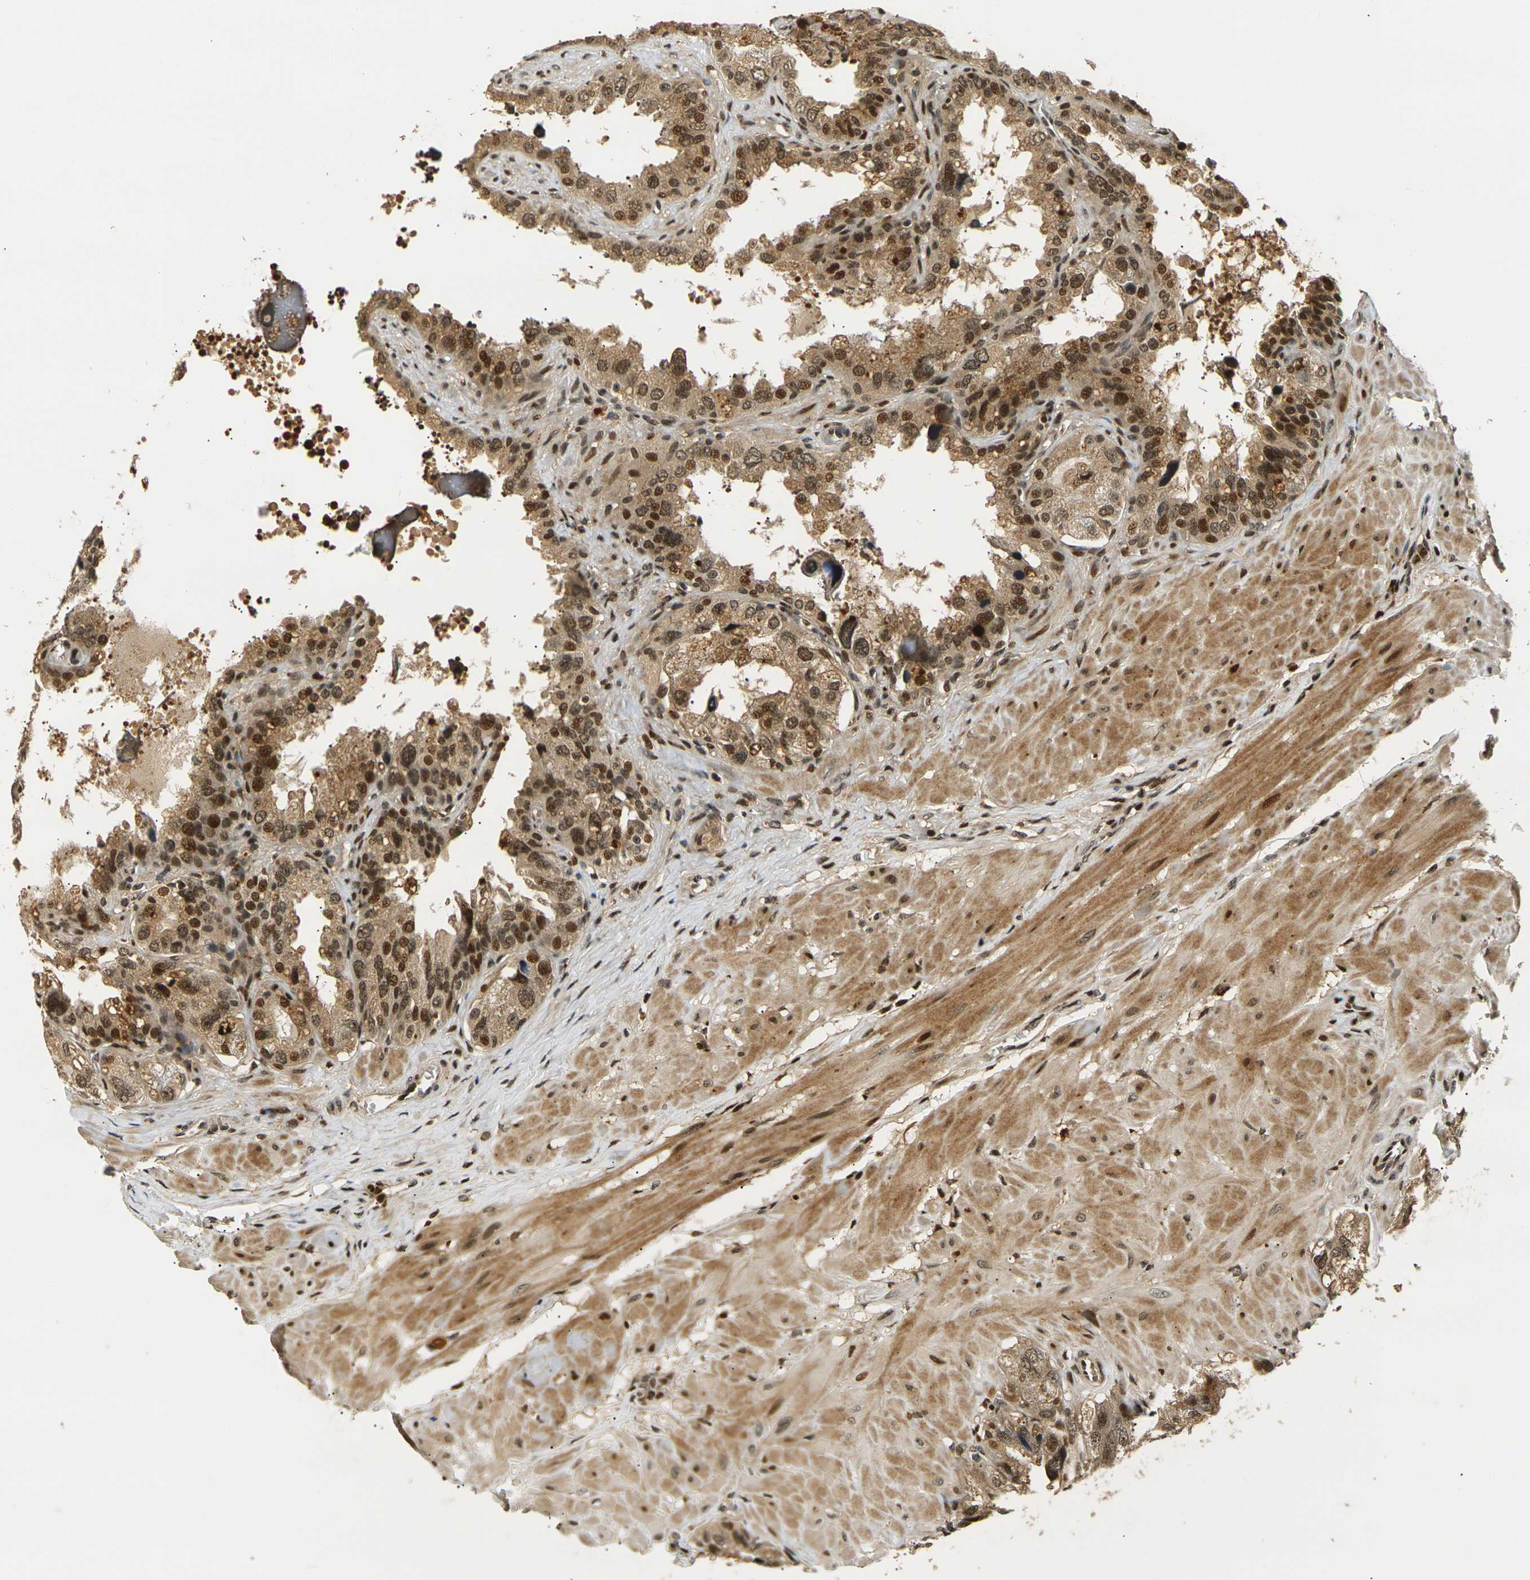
{"staining": {"intensity": "moderate", "quantity": ">75%", "location": "cytoplasmic/membranous,nuclear"}, "tissue": "seminal vesicle", "cell_type": "Glandular cells", "image_type": "normal", "snomed": [{"axis": "morphology", "description": "Normal tissue, NOS"}, {"axis": "topography", "description": "Seminal veicle"}], "caption": "Immunohistochemical staining of benign seminal vesicle reveals moderate cytoplasmic/membranous,nuclear protein expression in approximately >75% of glandular cells. Immunohistochemistry stains the protein of interest in brown and the nuclei are stained blue.", "gene": "ACTL6A", "patient": {"sex": "male", "age": 68}}